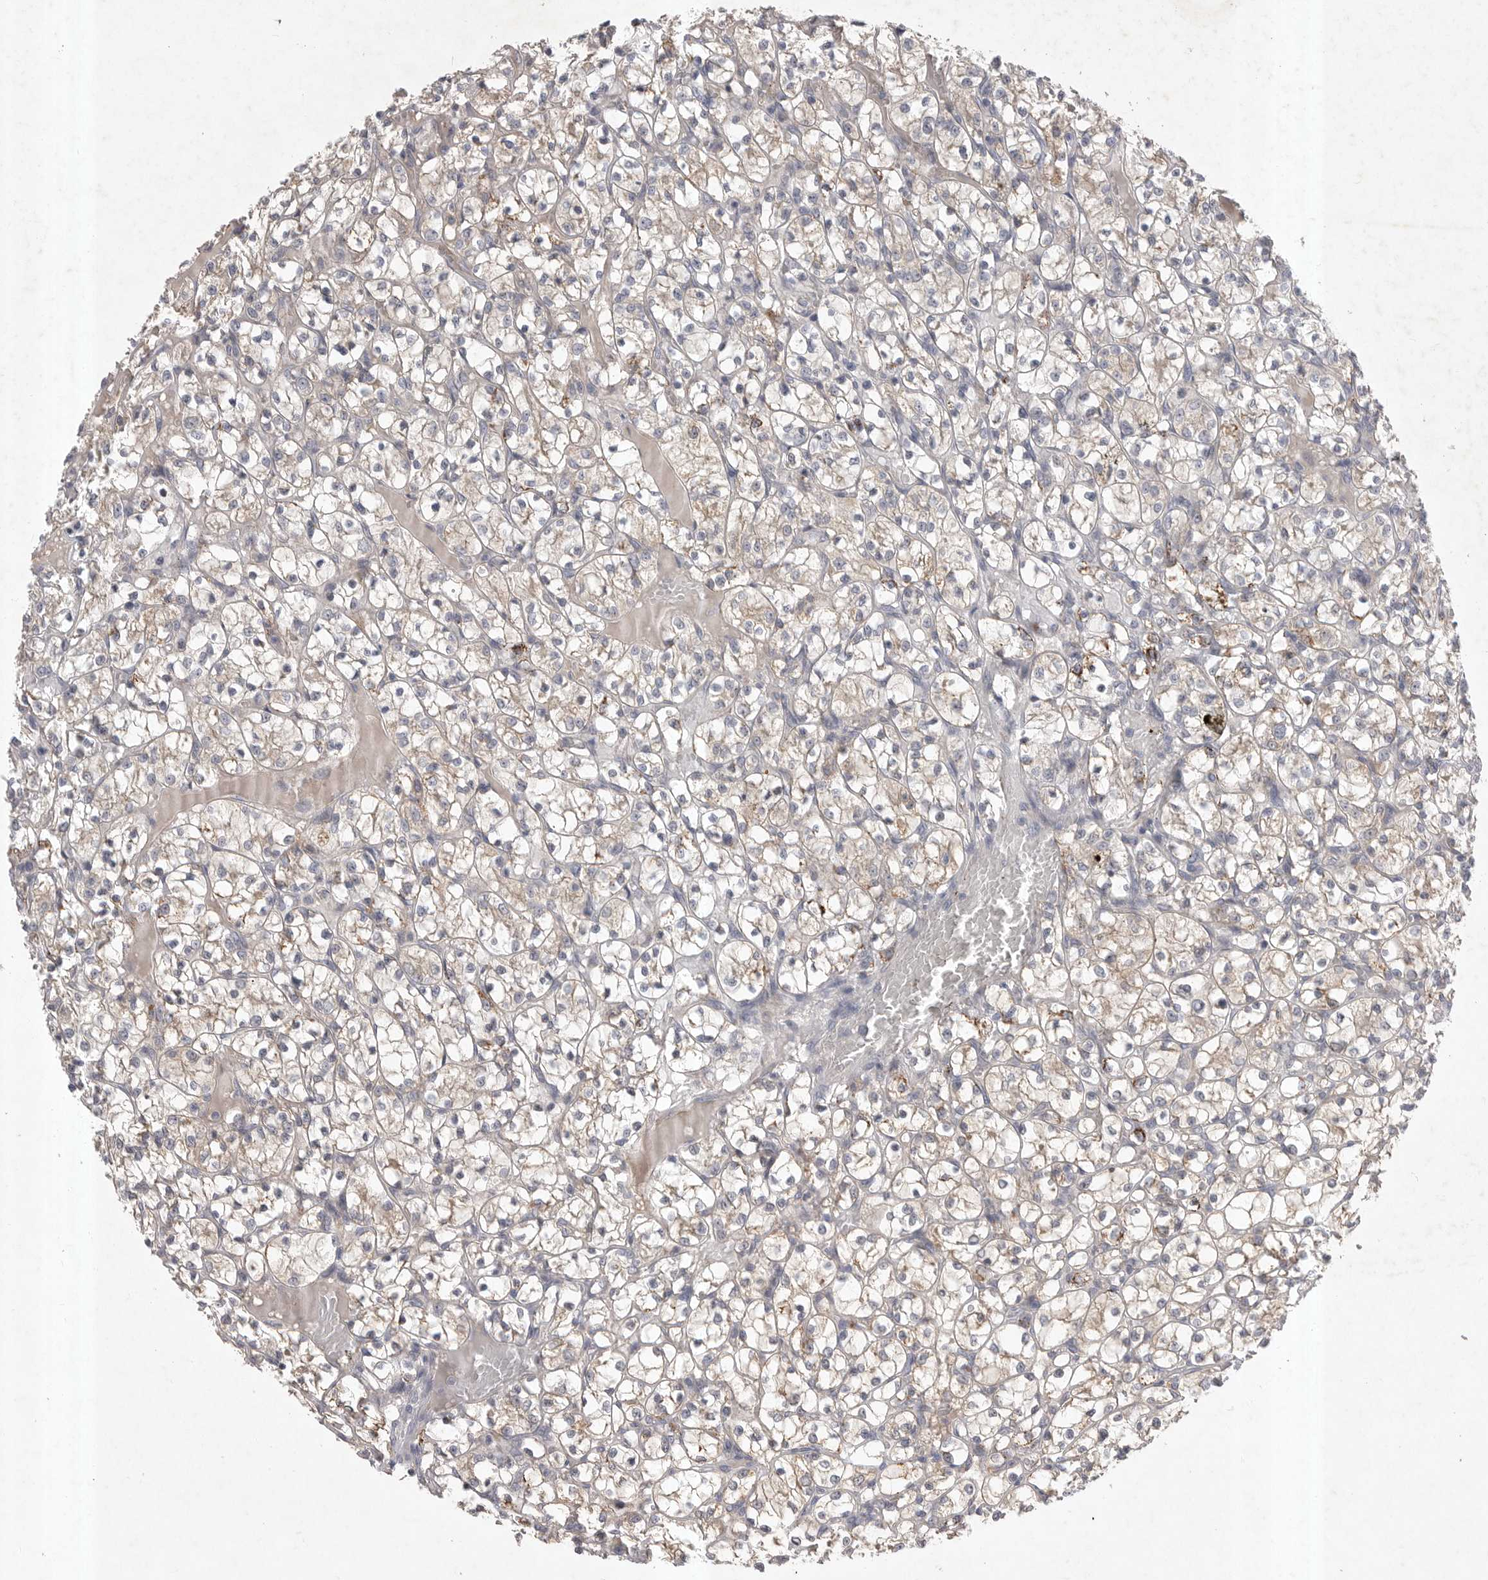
{"staining": {"intensity": "weak", "quantity": "25%-75%", "location": "cytoplasmic/membranous"}, "tissue": "renal cancer", "cell_type": "Tumor cells", "image_type": "cancer", "snomed": [{"axis": "morphology", "description": "Adenocarcinoma, NOS"}, {"axis": "topography", "description": "Kidney"}], "caption": "Immunohistochemistry (IHC) of human adenocarcinoma (renal) exhibits low levels of weak cytoplasmic/membranous expression in approximately 25%-75% of tumor cells.", "gene": "DHDDS", "patient": {"sex": "female", "age": 69}}